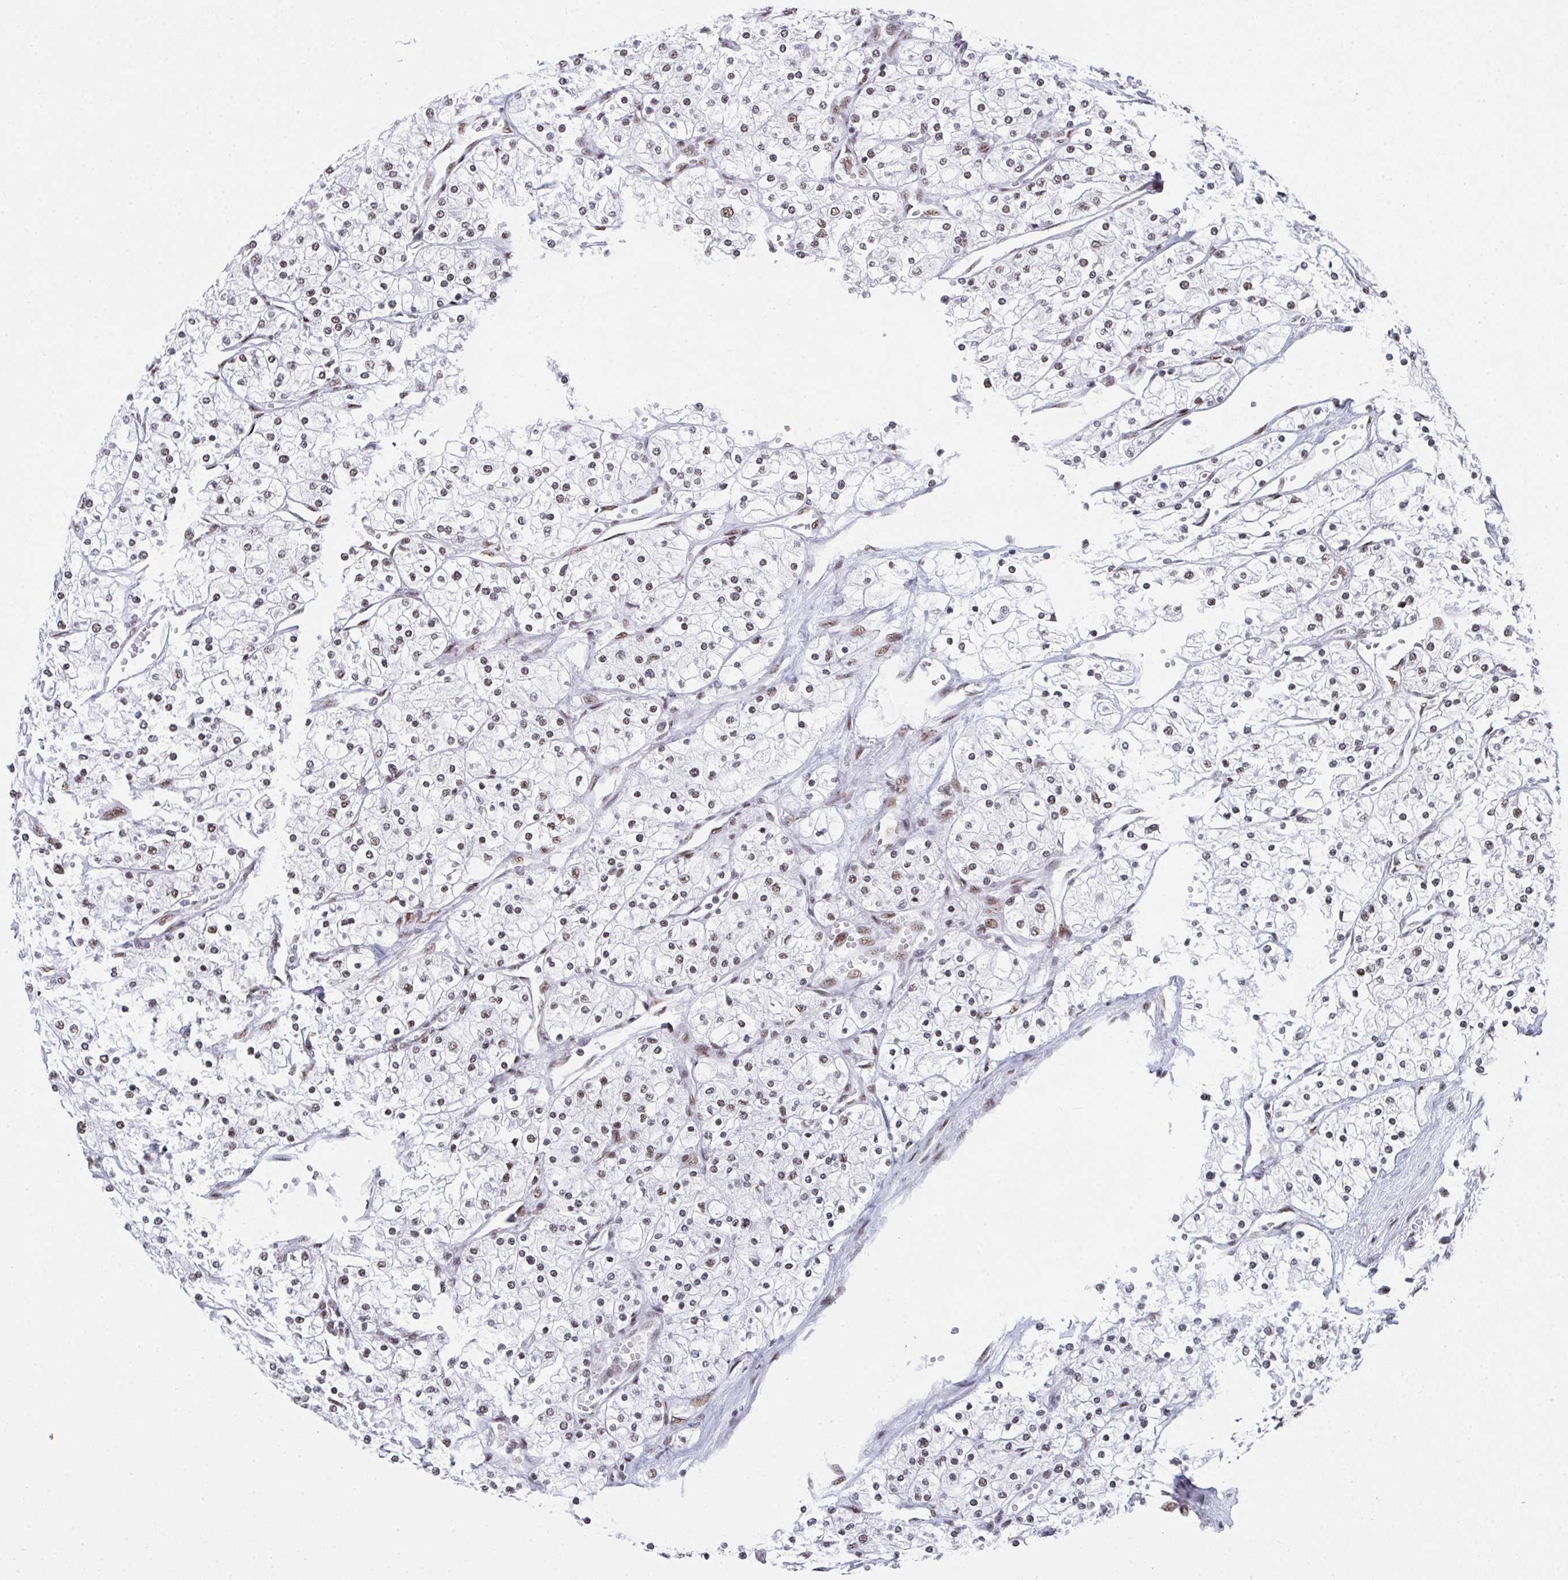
{"staining": {"intensity": "weak", "quantity": "<25%", "location": "nuclear"}, "tissue": "renal cancer", "cell_type": "Tumor cells", "image_type": "cancer", "snomed": [{"axis": "morphology", "description": "Adenocarcinoma, NOS"}, {"axis": "topography", "description": "Kidney"}], "caption": "High magnification brightfield microscopy of renal cancer (adenocarcinoma) stained with DAB (brown) and counterstained with hematoxylin (blue): tumor cells show no significant positivity.", "gene": "SNRNP70", "patient": {"sex": "male", "age": 80}}